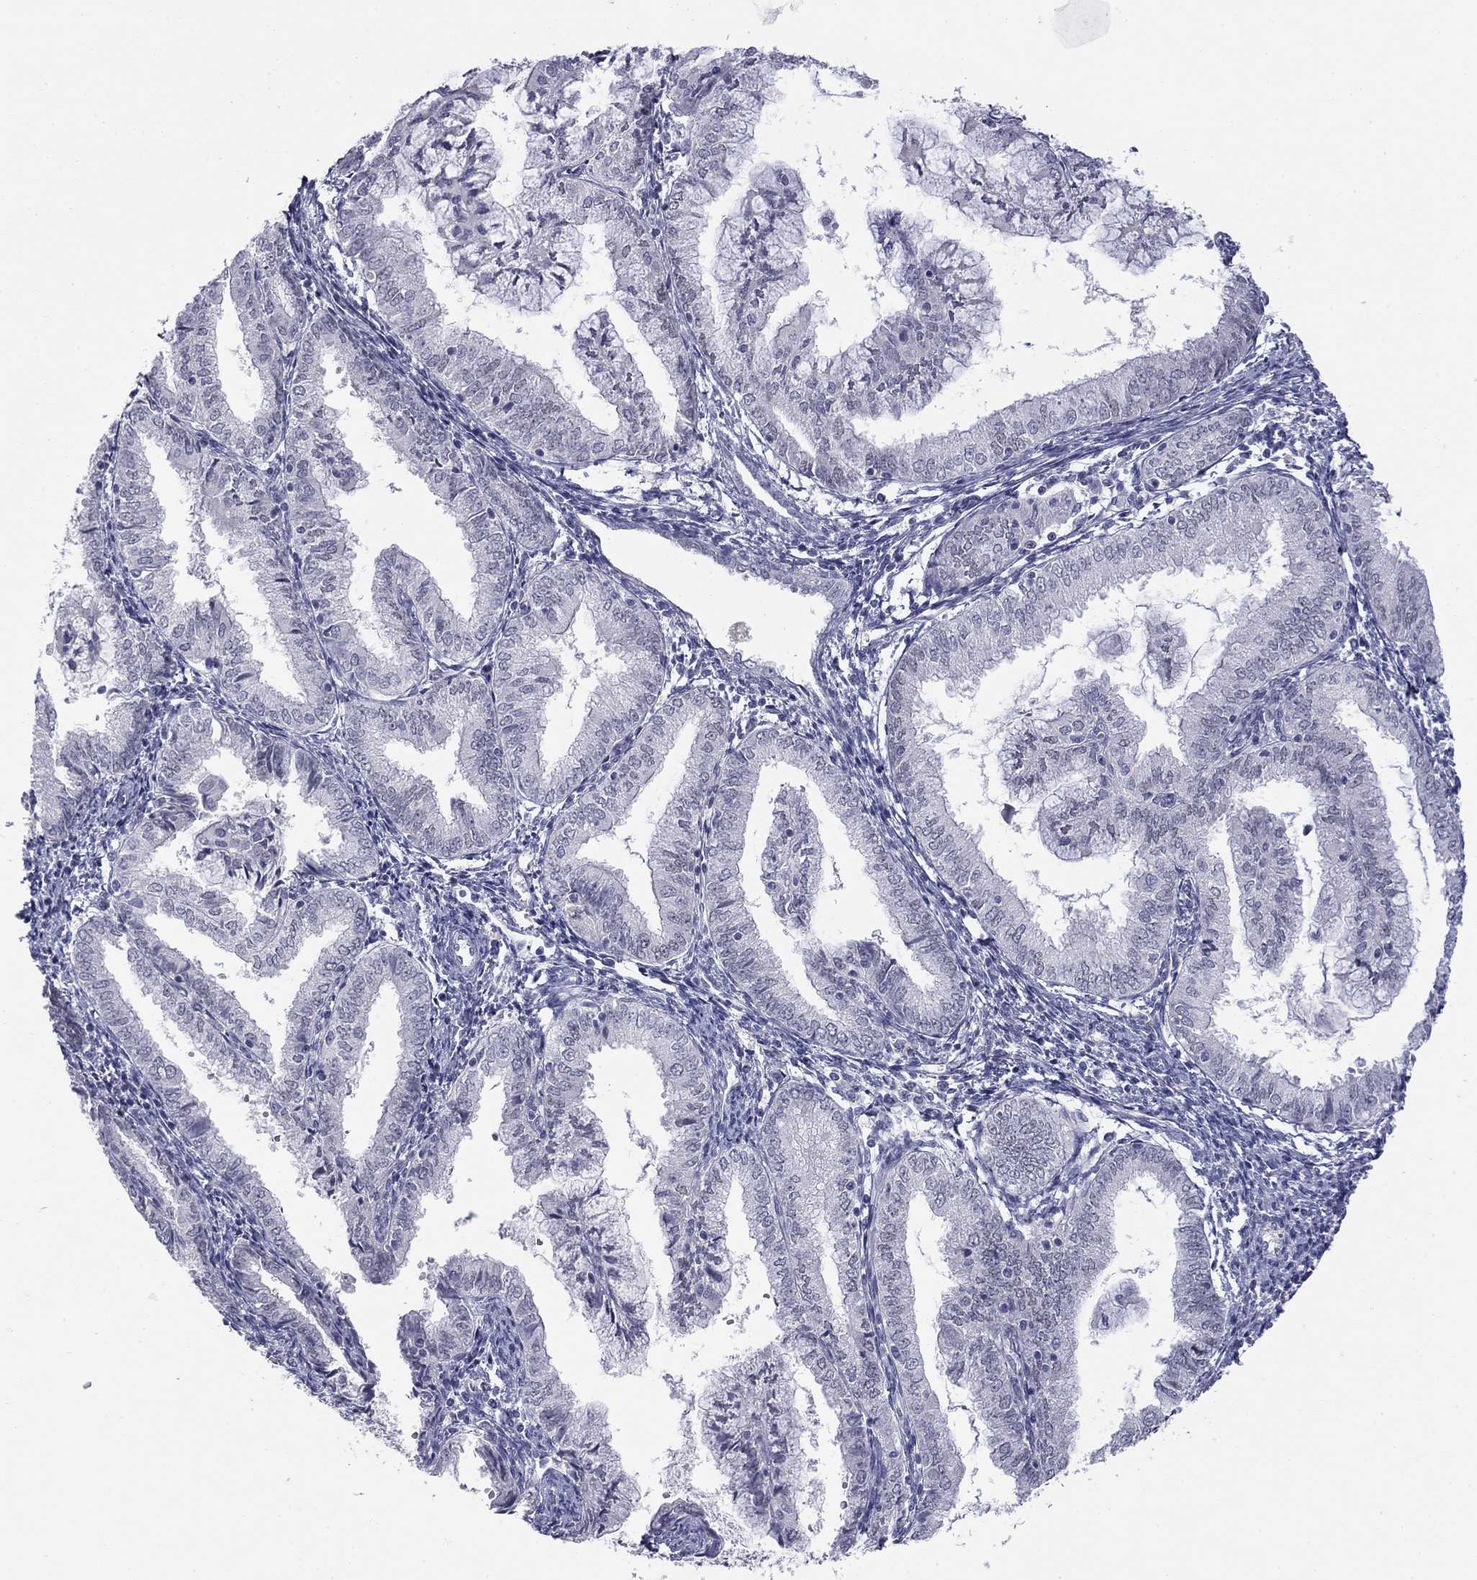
{"staining": {"intensity": "negative", "quantity": "none", "location": "none"}, "tissue": "endometrial cancer", "cell_type": "Tumor cells", "image_type": "cancer", "snomed": [{"axis": "morphology", "description": "Adenocarcinoma, NOS"}, {"axis": "topography", "description": "Endometrium"}], "caption": "This is an immunohistochemistry (IHC) image of human endometrial cancer (adenocarcinoma). There is no positivity in tumor cells.", "gene": "TFAP2B", "patient": {"sex": "female", "age": 56}}